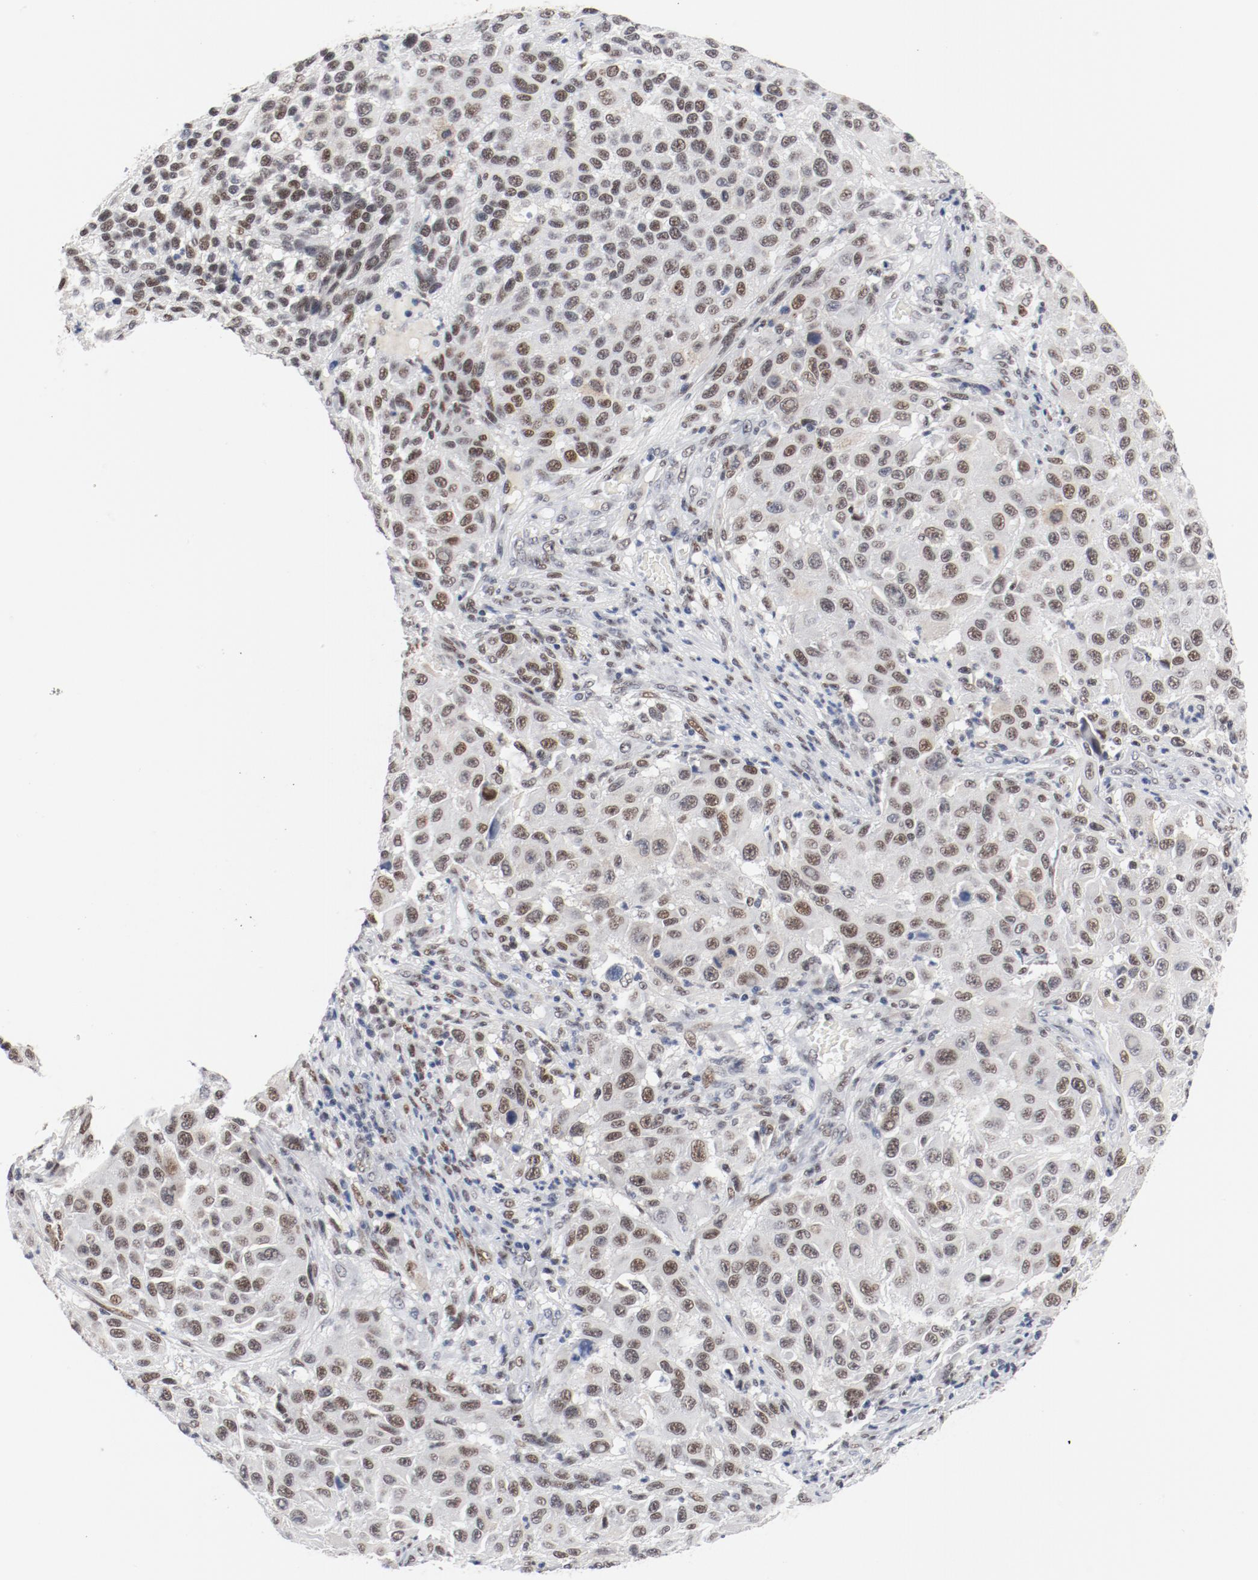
{"staining": {"intensity": "moderate", "quantity": ">75%", "location": "nuclear"}, "tissue": "melanoma", "cell_type": "Tumor cells", "image_type": "cancer", "snomed": [{"axis": "morphology", "description": "Malignant melanoma, Metastatic site"}, {"axis": "topography", "description": "Lymph node"}], "caption": "Immunohistochemical staining of melanoma demonstrates medium levels of moderate nuclear positivity in about >75% of tumor cells.", "gene": "ARNT", "patient": {"sex": "male", "age": 61}}